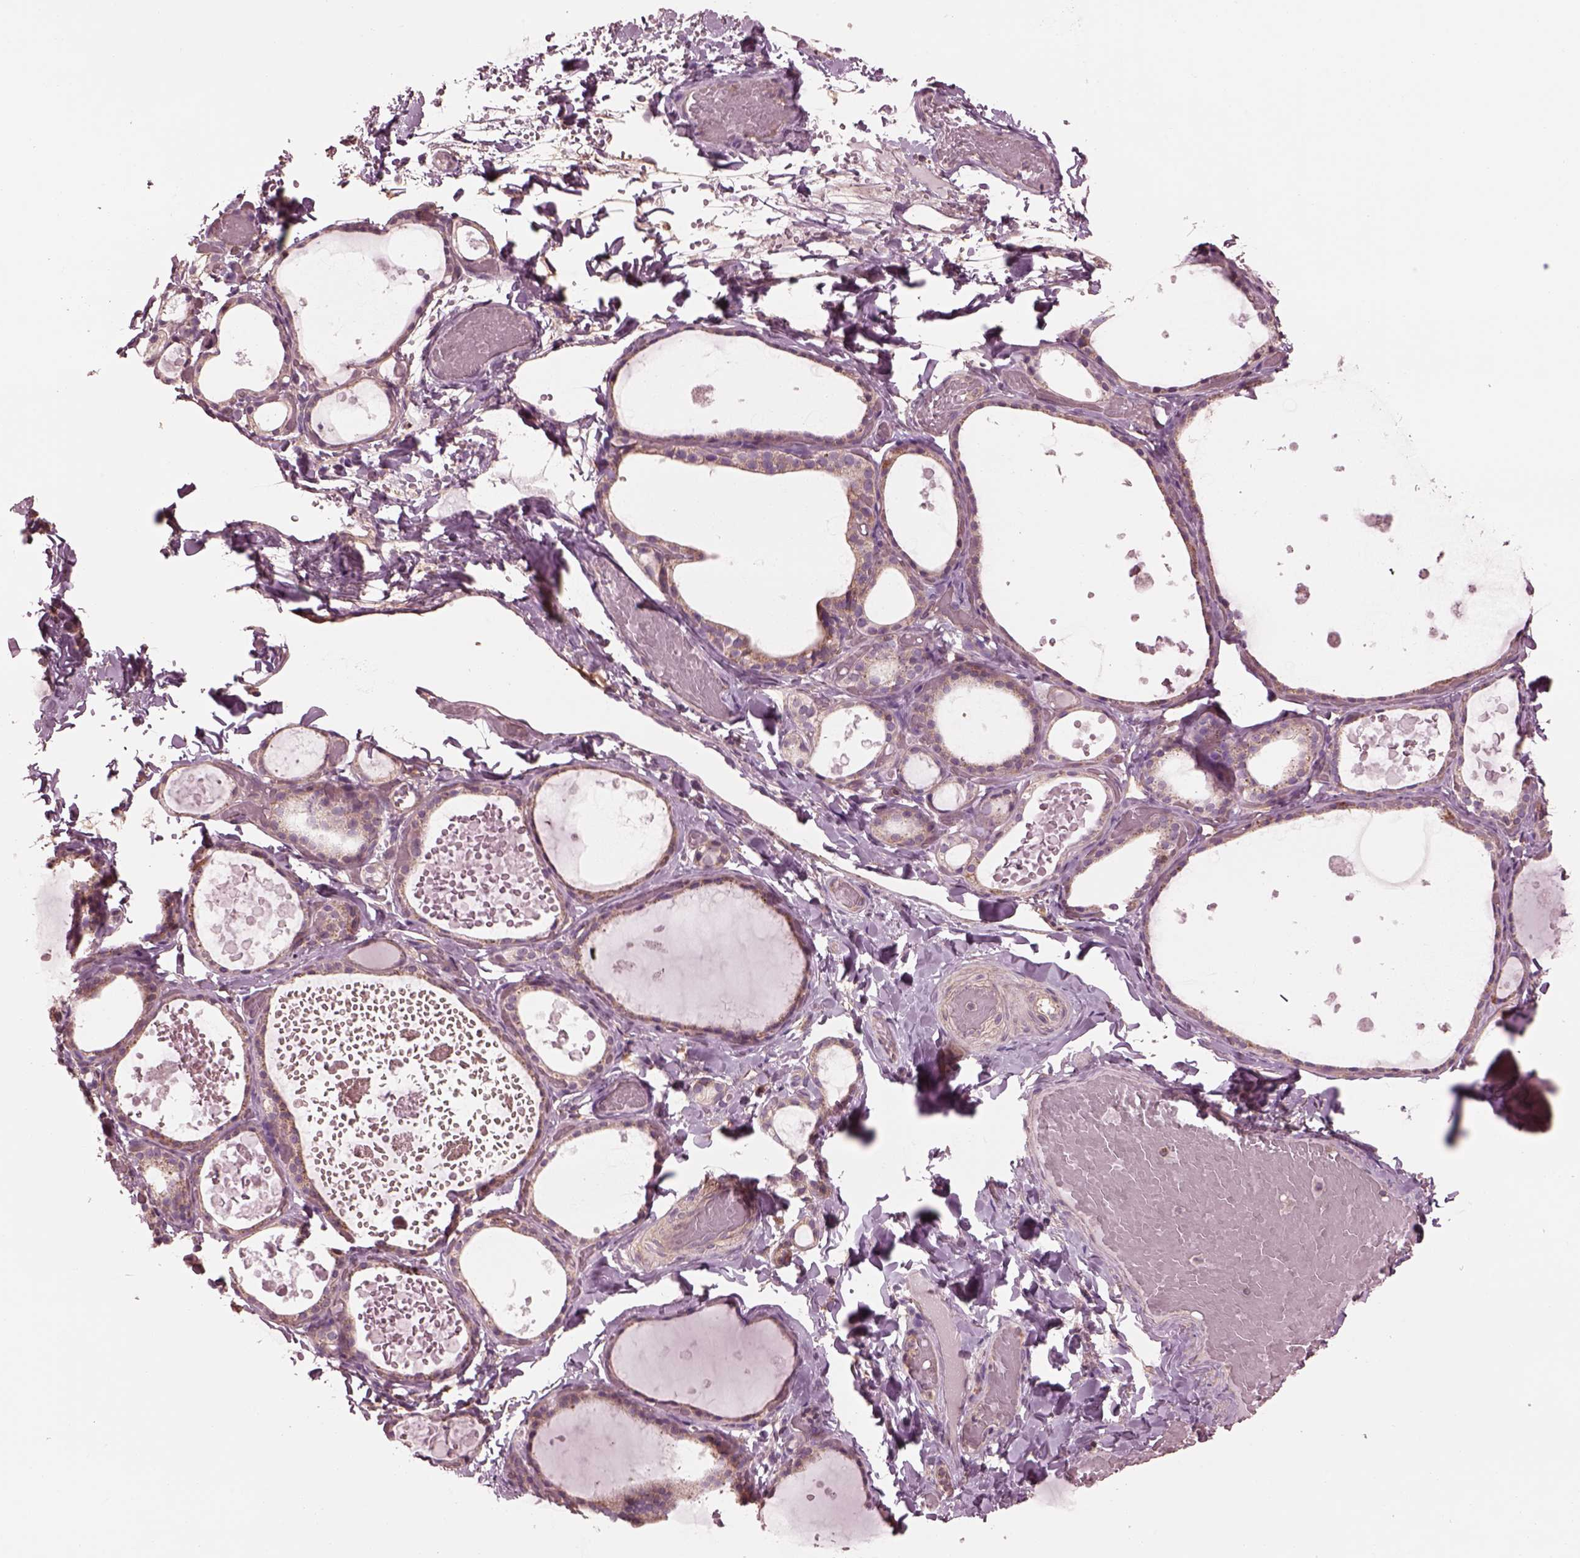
{"staining": {"intensity": "weak", "quantity": ">75%", "location": "cytoplasmic/membranous"}, "tissue": "thyroid gland", "cell_type": "Glandular cells", "image_type": "normal", "snomed": [{"axis": "morphology", "description": "Normal tissue, NOS"}, {"axis": "topography", "description": "Thyroid gland"}], "caption": "The photomicrograph shows immunohistochemical staining of unremarkable thyroid gland. There is weak cytoplasmic/membranous expression is present in approximately >75% of glandular cells. Immunohistochemistry stains the protein of interest in brown and the nuclei are stained blue.", "gene": "STK33", "patient": {"sex": "female", "age": 56}}